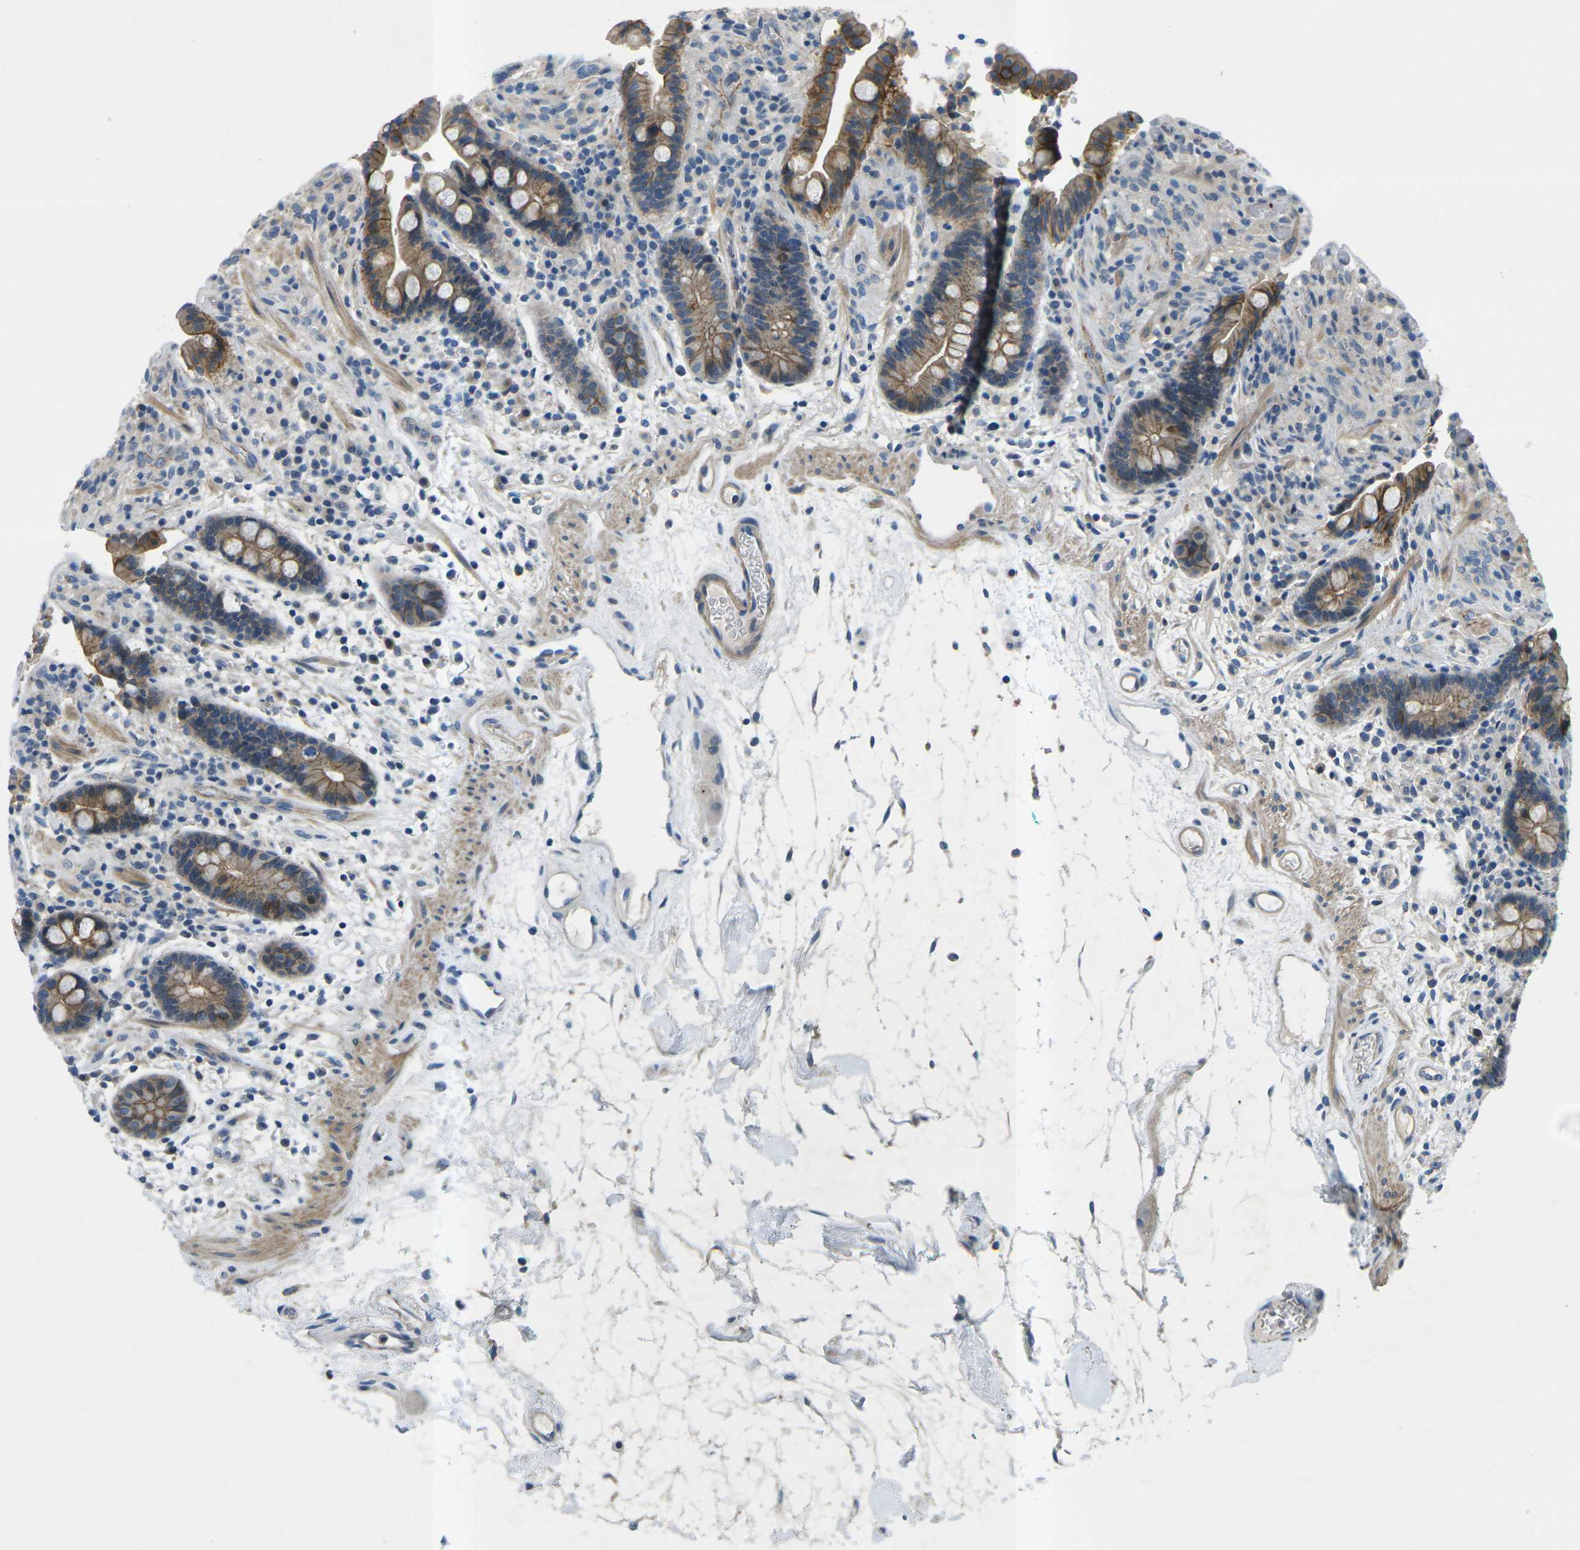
{"staining": {"intensity": "negative", "quantity": "none", "location": "none"}, "tissue": "colon", "cell_type": "Endothelial cells", "image_type": "normal", "snomed": [{"axis": "morphology", "description": "Normal tissue, NOS"}, {"axis": "topography", "description": "Colon"}], "caption": "Micrograph shows no significant protein expression in endothelial cells of normal colon.", "gene": "CTNND1", "patient": {"sex": "male", "age": 73}}